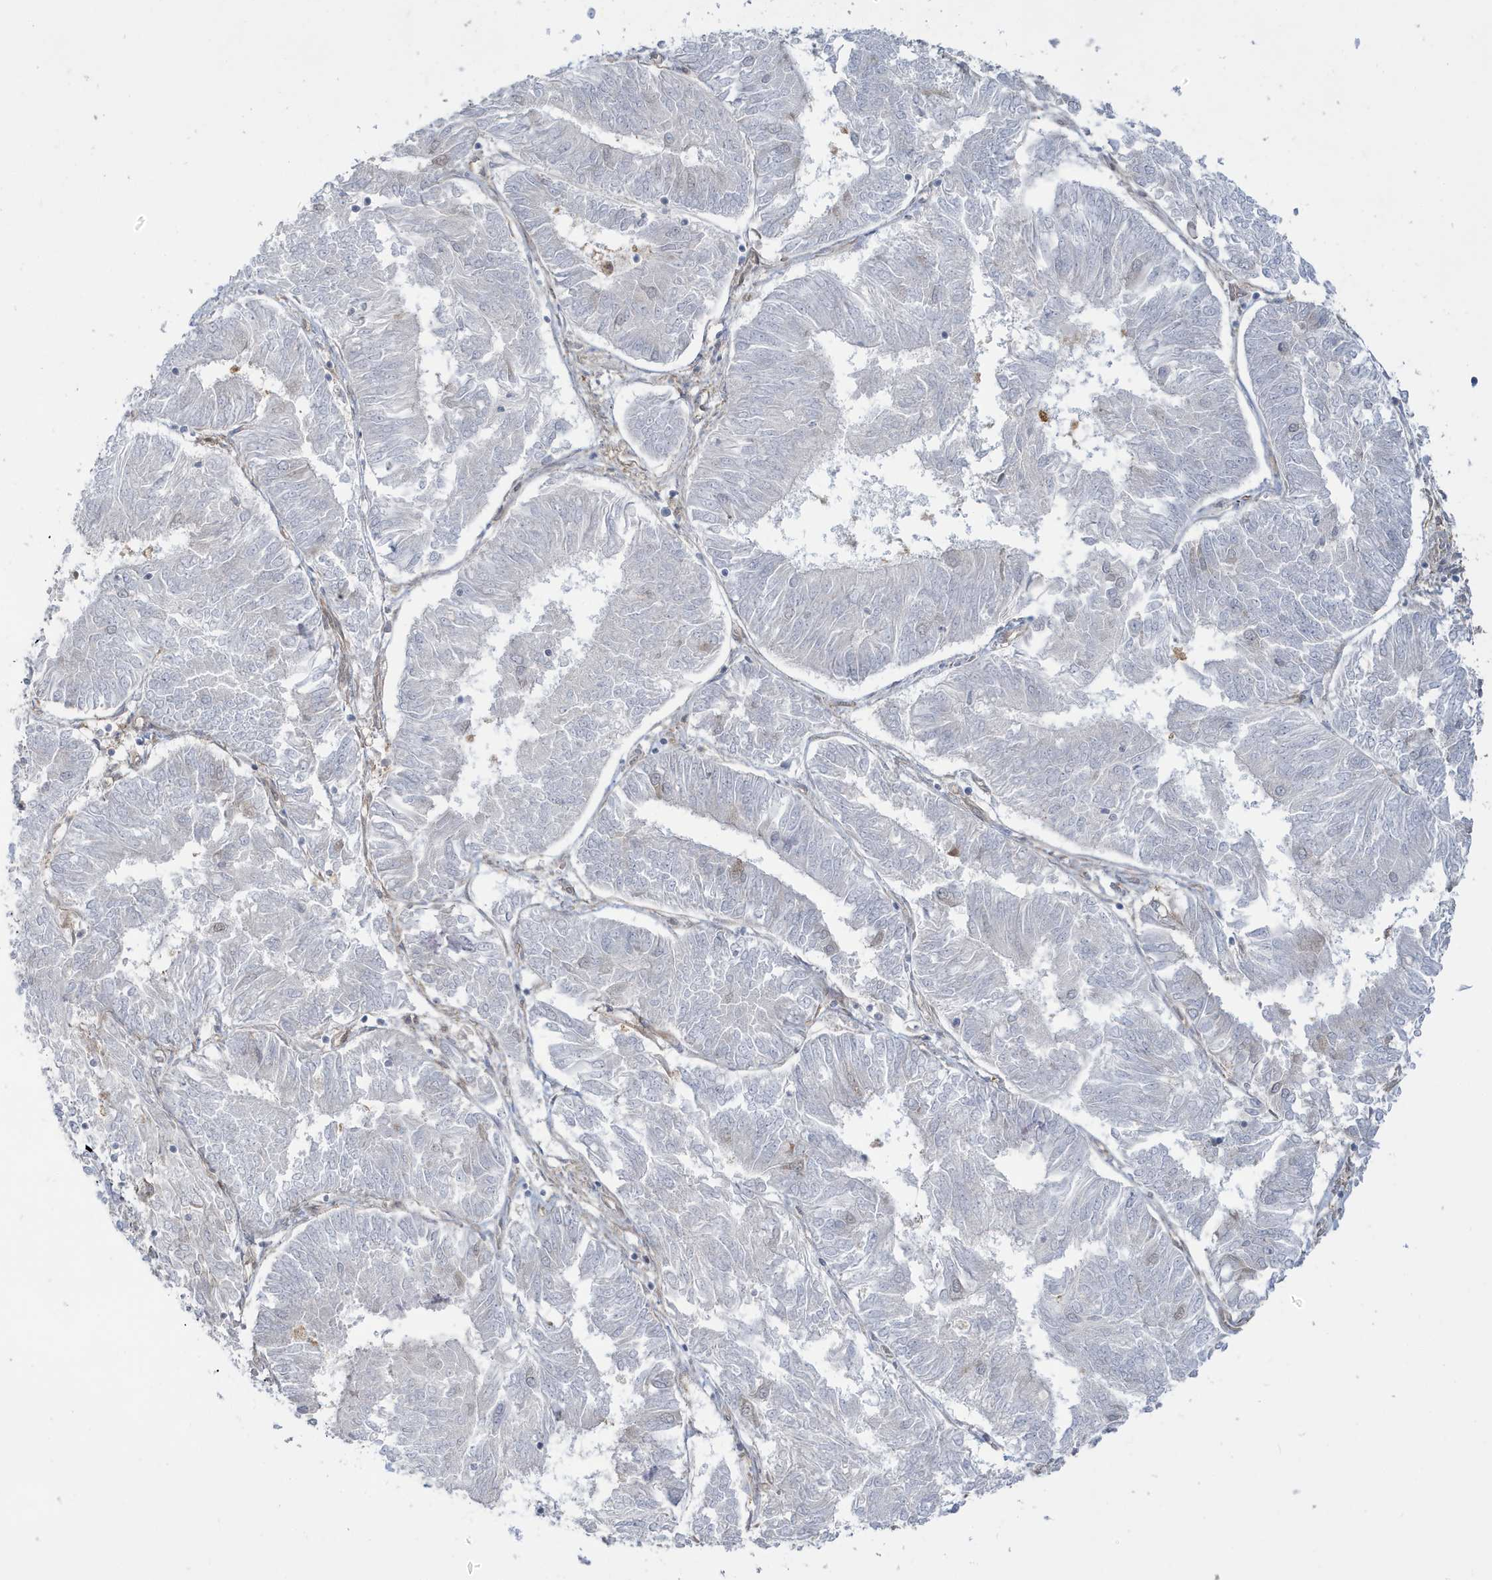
{"staining": {"intensity": "negative", "quantity": "none", "location": "none"}, "tissue": "endometrial cancer", "cell_type": "Tumor cells", "image_type": "cancer", "snomed": [{"axis": "morphology", "description": "Adenocarcinoma, NOS"}, {"axis": "topography", "description": "Endometrium"}], "caption": "Protein analysis of adenocarcinoma (endometrial) reveals no significant expression in tumor cells. The staining was performed using DAB (3,3'-diaminobenzidine) to visualize the protein expression in brown, while the nuclei were stained in blue with hematoxylin (Magnification: 20x).", "gene": "STAM", "patient": {"sex": "female", "age": 58}}